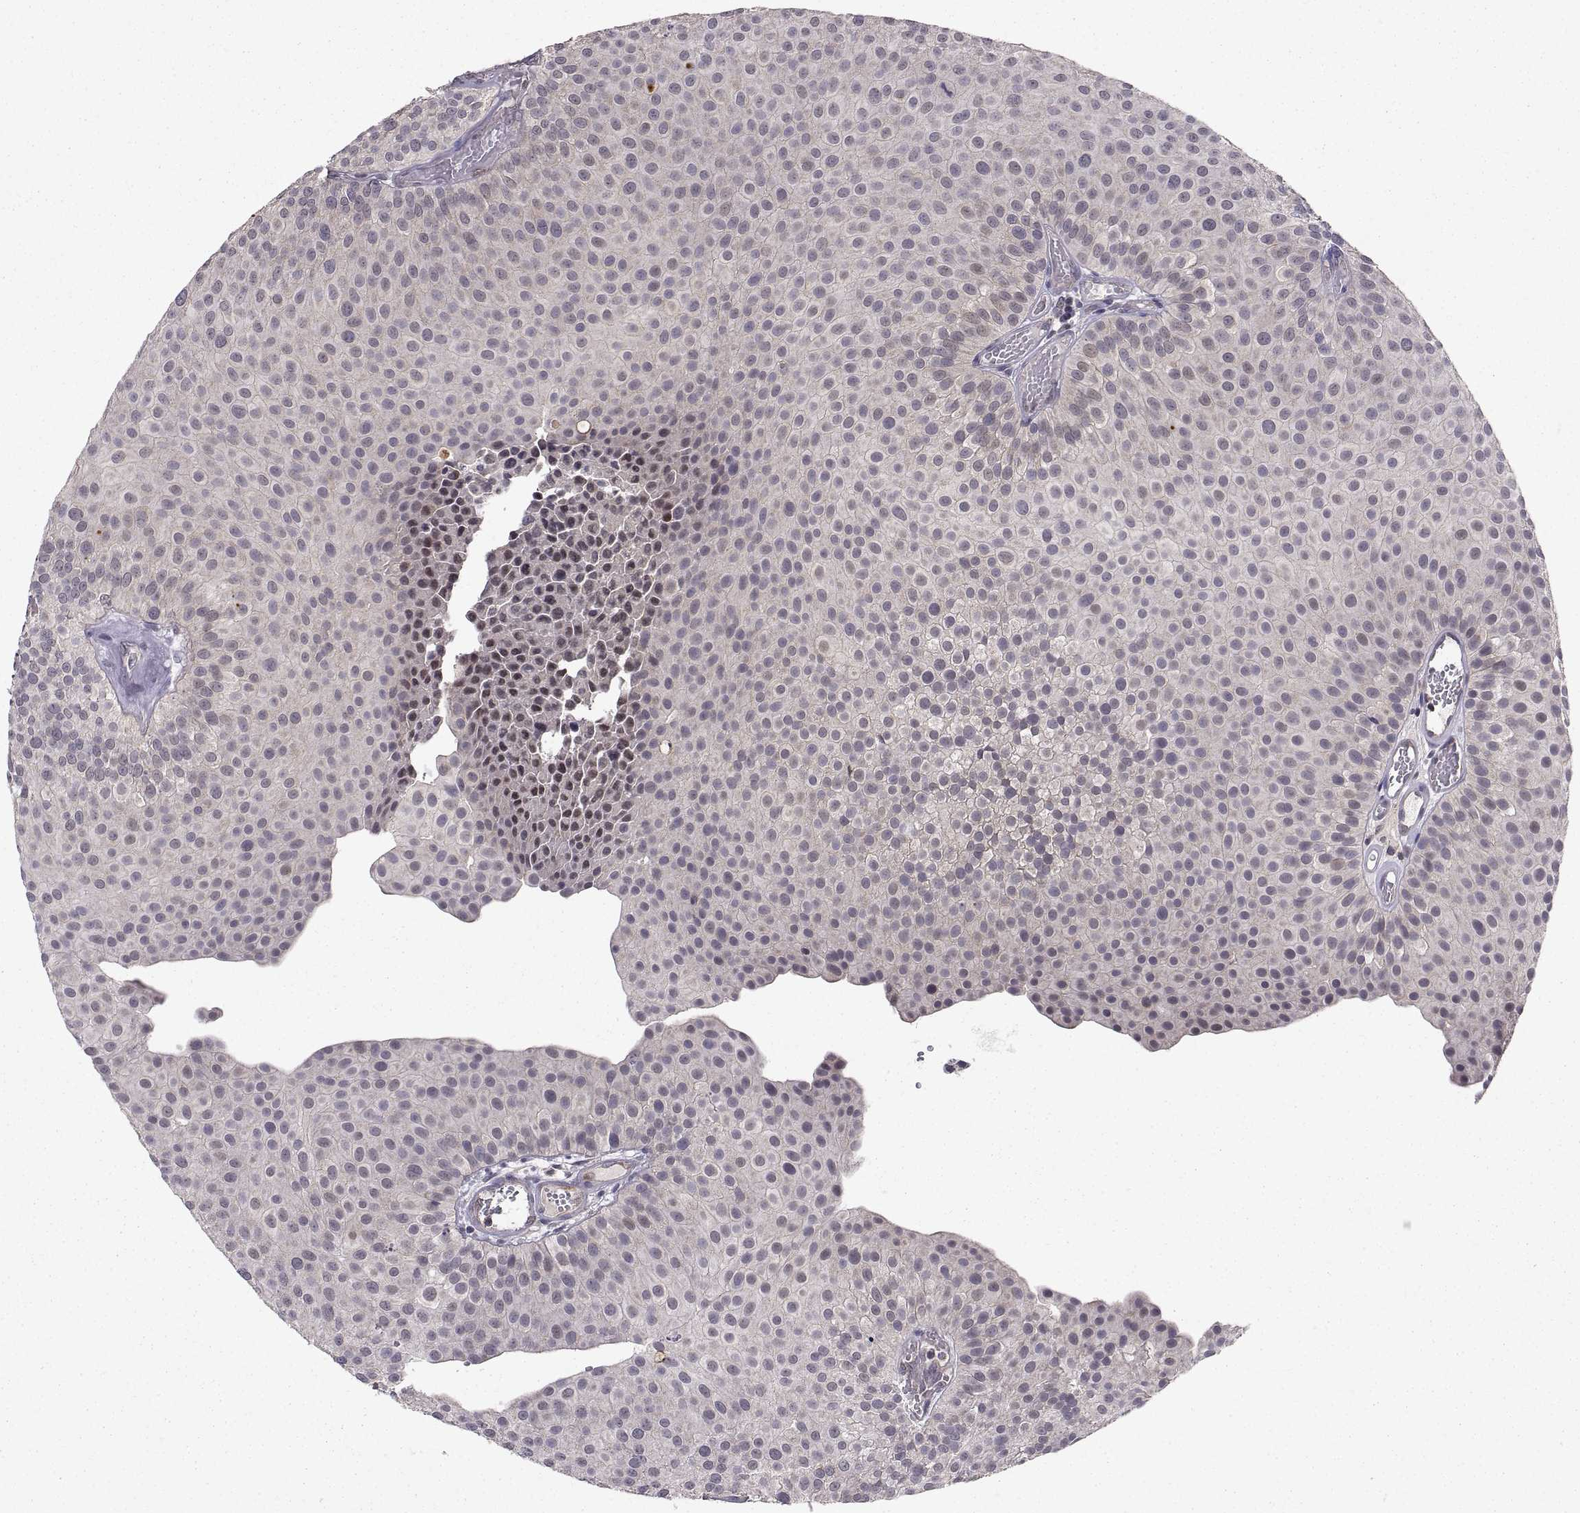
{"staining": {"intensity": "negative", "quantity": "none", "location": "none"}, "tissue": "urothelial cancer", "cell_type": "Tumor cells", "image_type": "cancer", "snomed": [{"axis": "morphology", "description": "Urothelial carcinoma, Low grade"}, {"axis": "topography", "description": "Urinary bladder"}], "caption": "An image of human urothelial cancer is negative for staining in tumor cells. Nuclei are stained in blue.", "gene": "ABL2", "patient": {"sex": "female", "age": 87}}